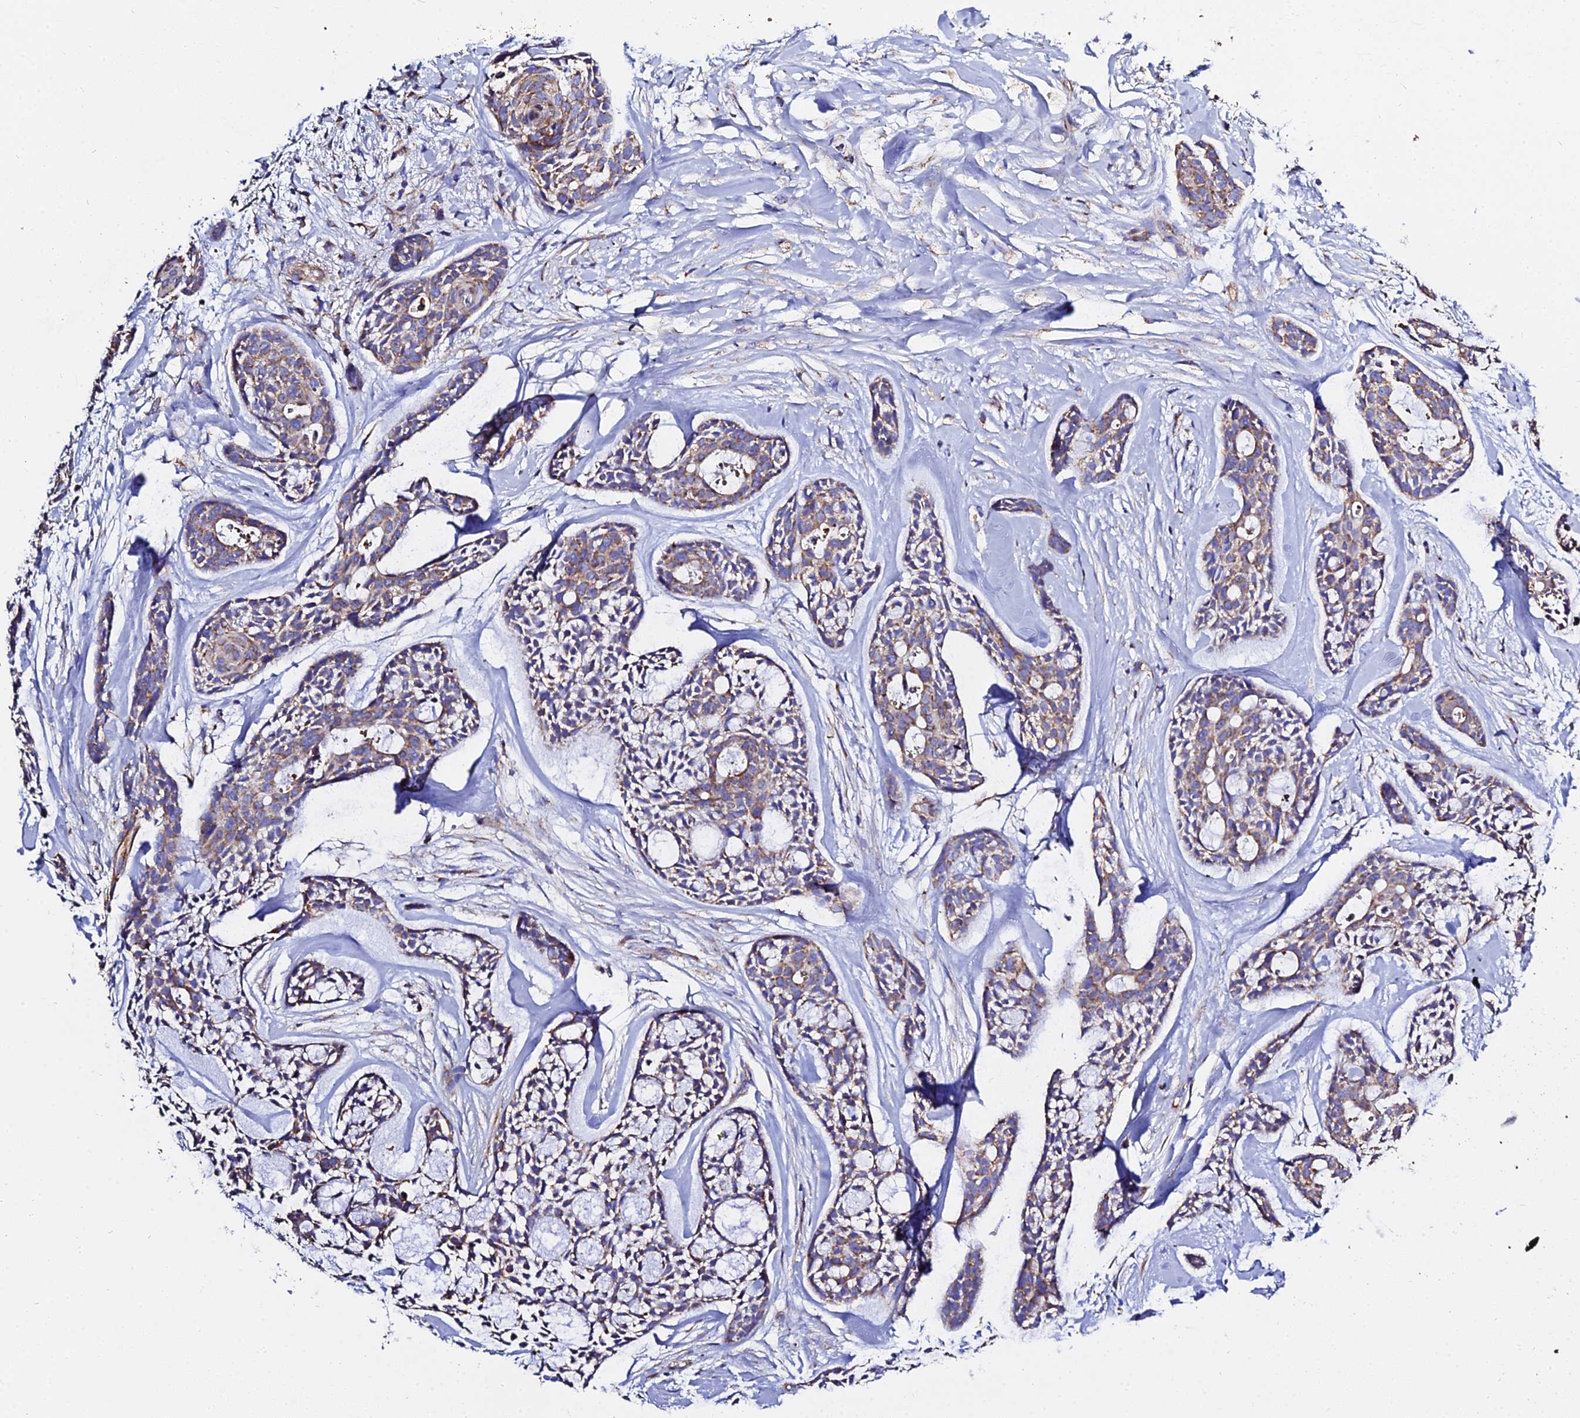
{"staining": {"intensity": "moderate", "quantity": "25%-75%", "location": "cytoplasmic/membranous"}, "tissue": "head and neck cancer", "cell_type": "Tumor cells", "image_type": "cancer", "snomed": [{"axis": "morphology", "description": "Adenocarcinoma, NOS"}, {"axis": "topography", "description": "Subcutis"}, {"axis": "topography", "description": "Head-Neck"}], "caption": "An image of adenocarcinoma (head and neck) stained for a protein demonstrates moderate cytoplasmic/membranous brown staining in tumor cells.", "gene": "ZNF573", "patient": {"sex": "female", "age": 73}}